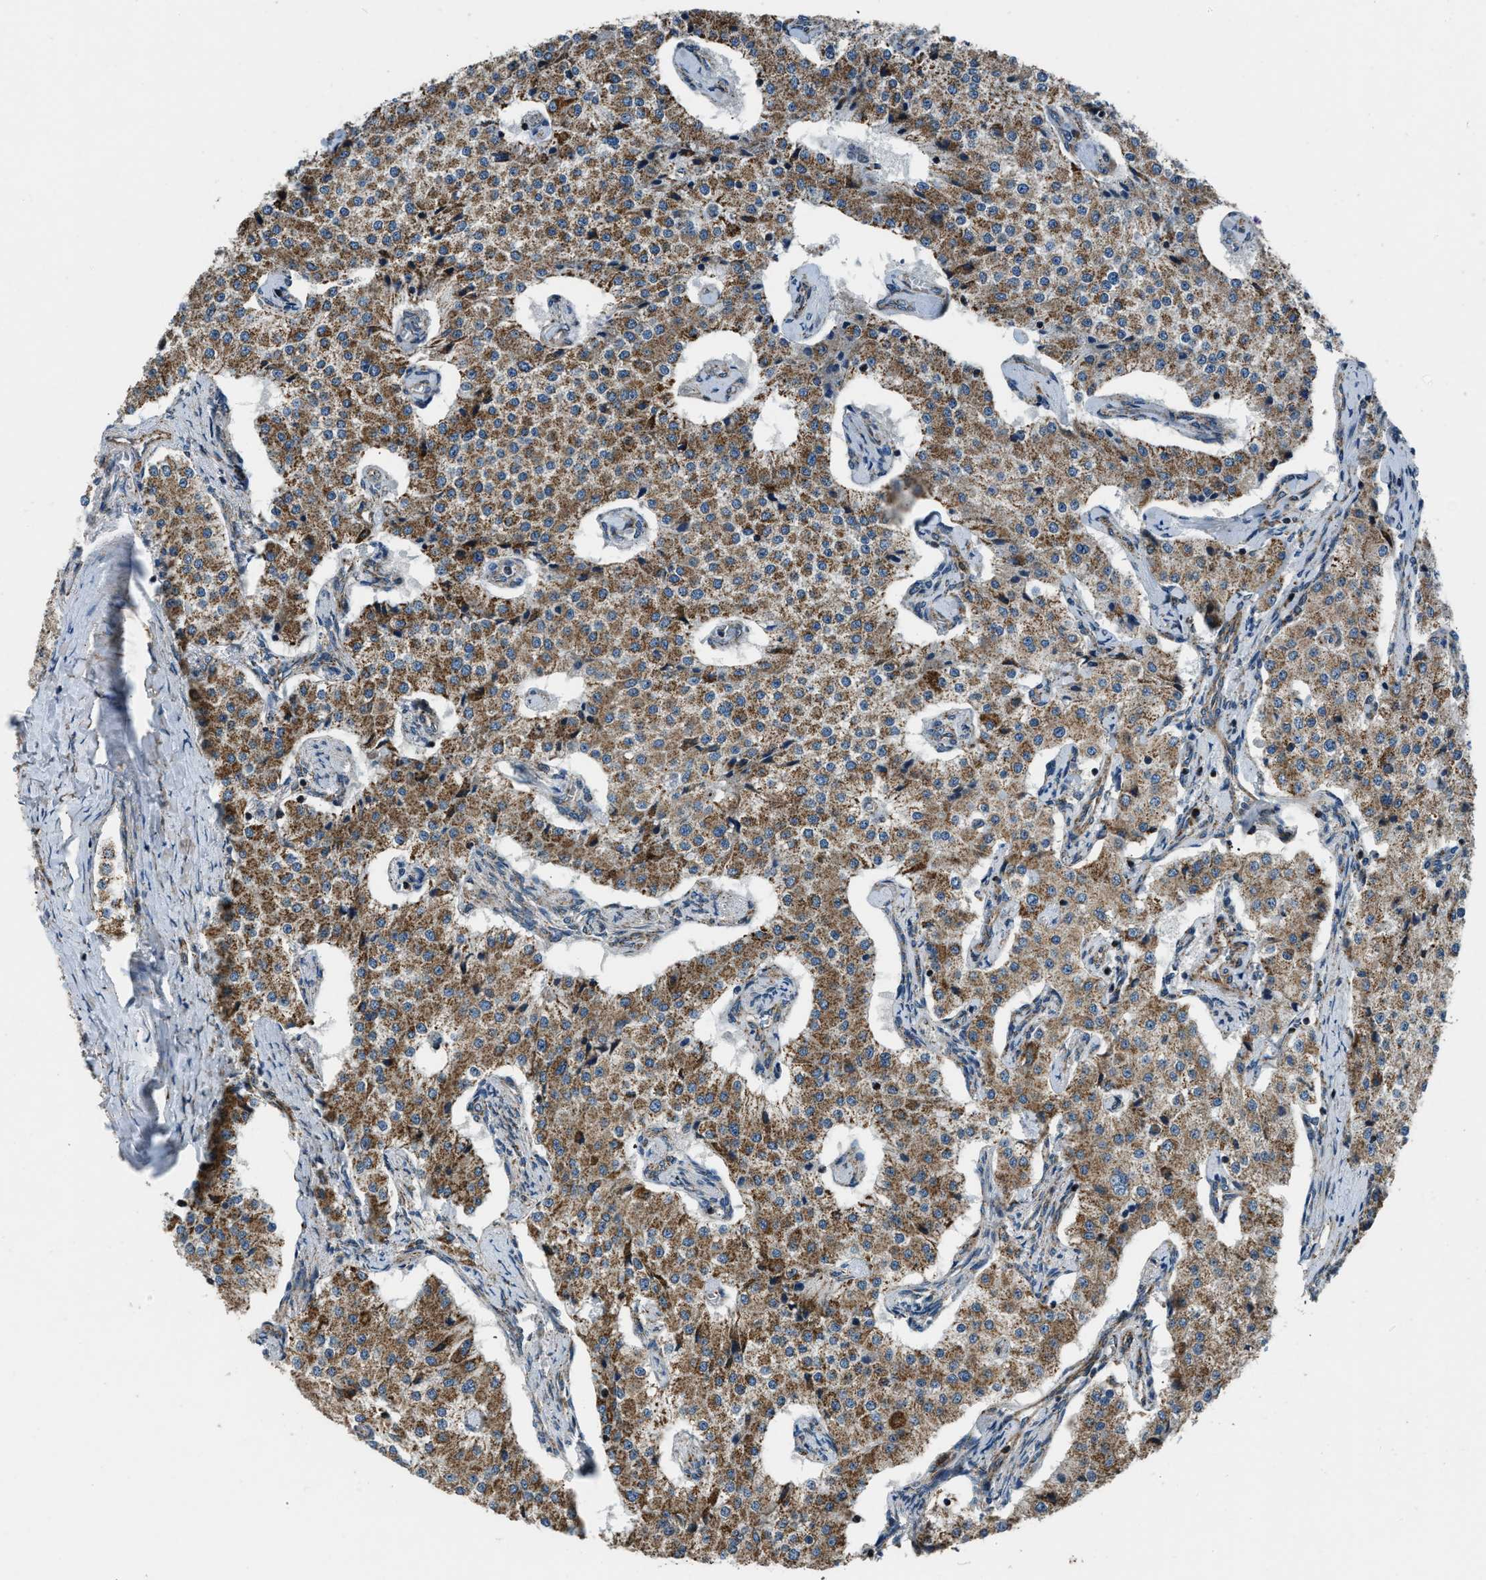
{"staining": {"intensity": "moderate", "quantity": ">75%", "location": "cytoplasmic/membranous"}, "tissue": "carcinoid", "cell_type": "Tumor cells", "image_type": "cancer", "snomed": [{"axis": "morphology", "description": "Carcinoid, malignant, NOS"}, {"axis": "topography", "description": "Colon"}], "caption": "Moderate cytoplasmic/membranous protein expression is present in about >75% of tumor cells in malignant carcinoid.", "gene": "GSDME", "patient": {"sex": "female", "age": 52}}